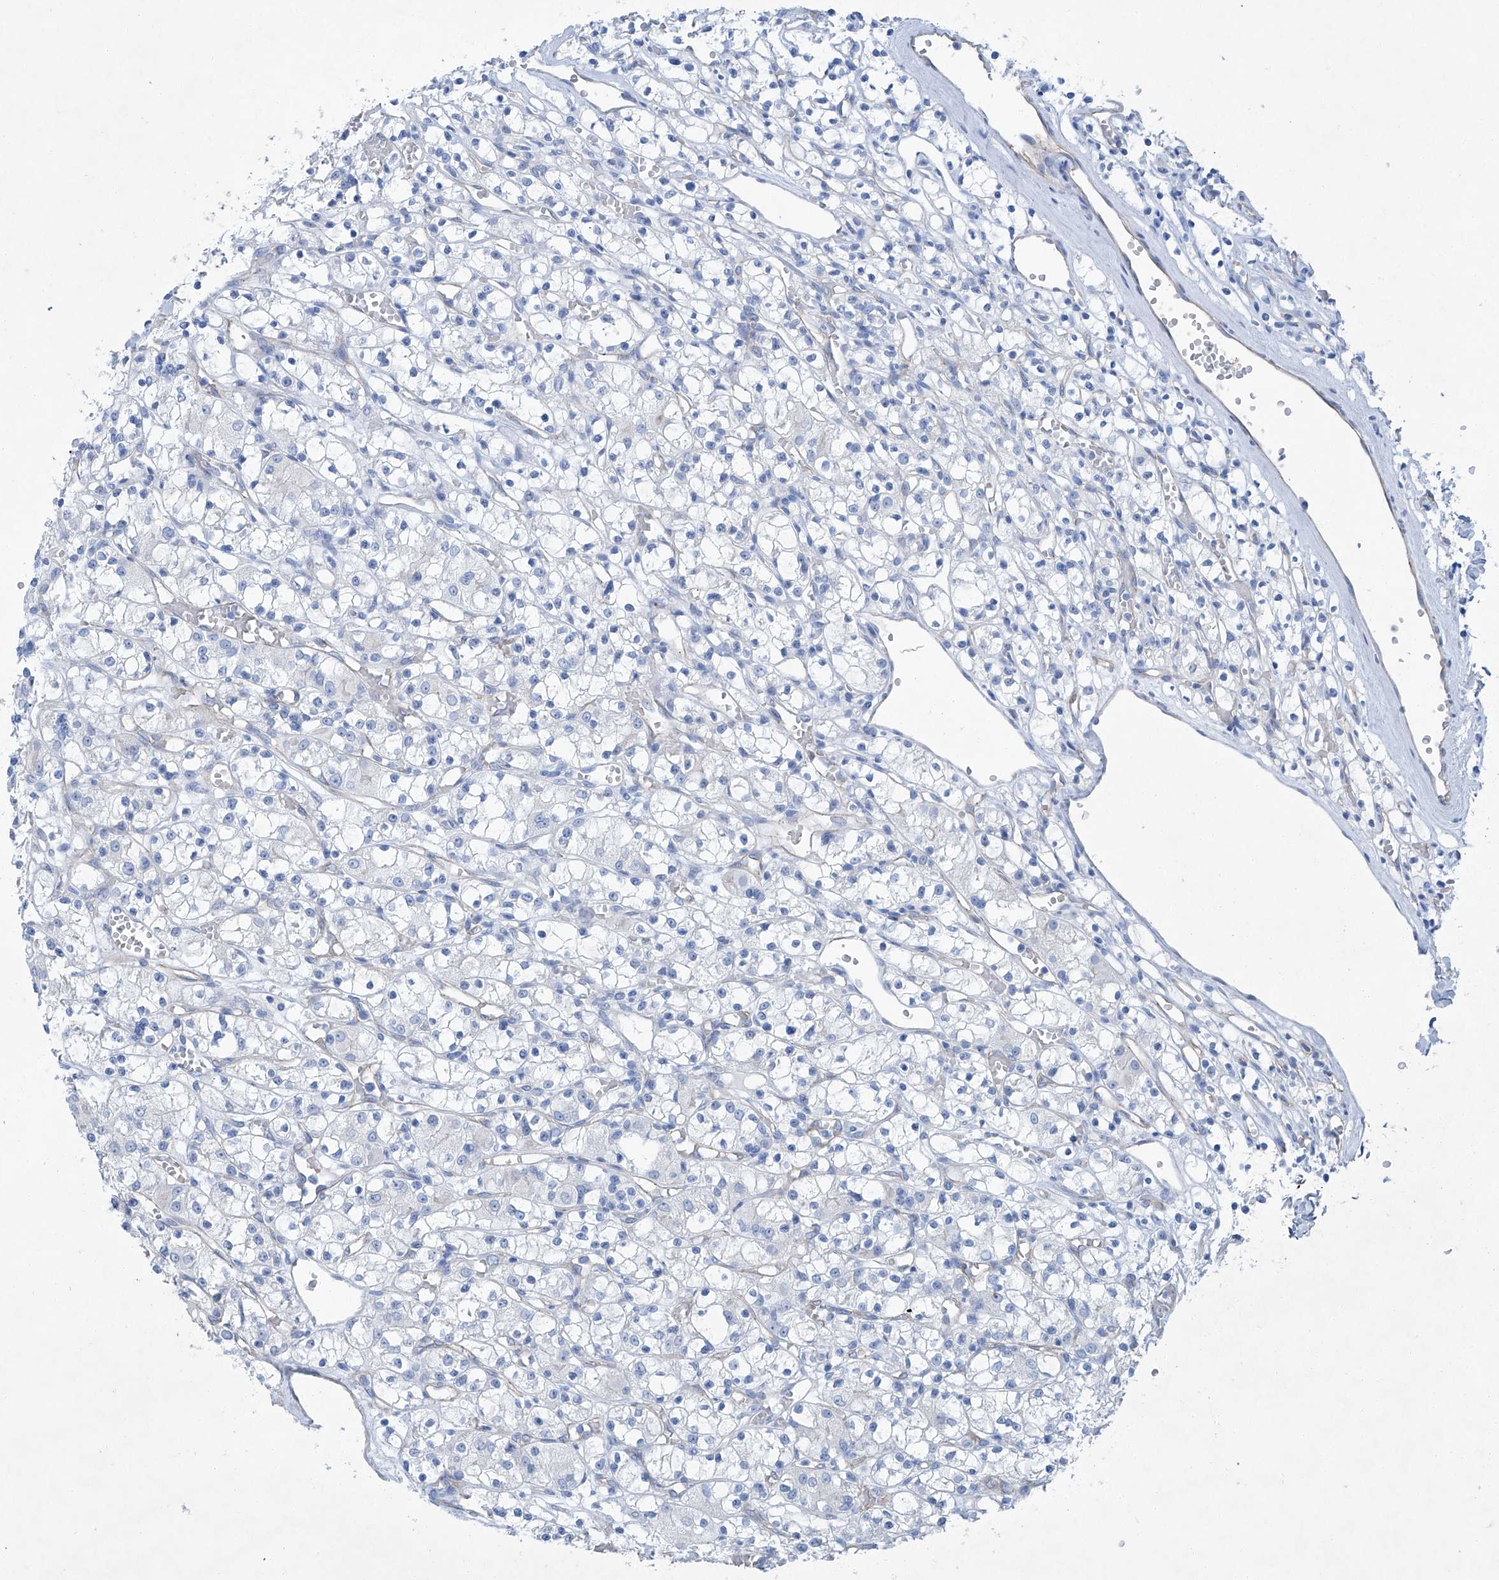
{"staining": {"intensity": "negative", "quantity": "none", "location": "none"}, "tissue": "renal cancer", "cell_type": "Tumor cells", "image_type": "cancer", "snomed": [{"axis": "morphology", "description": "Adenocarcinoma, NOS"}, {"axis": "topography", "description": "Kidney"}], "caption": "Tumor cells are negative for protein expression in human adenocarcinoma (renal).", "gene": "MAGI1", "patient": {"sex": "female", "age": 59}}